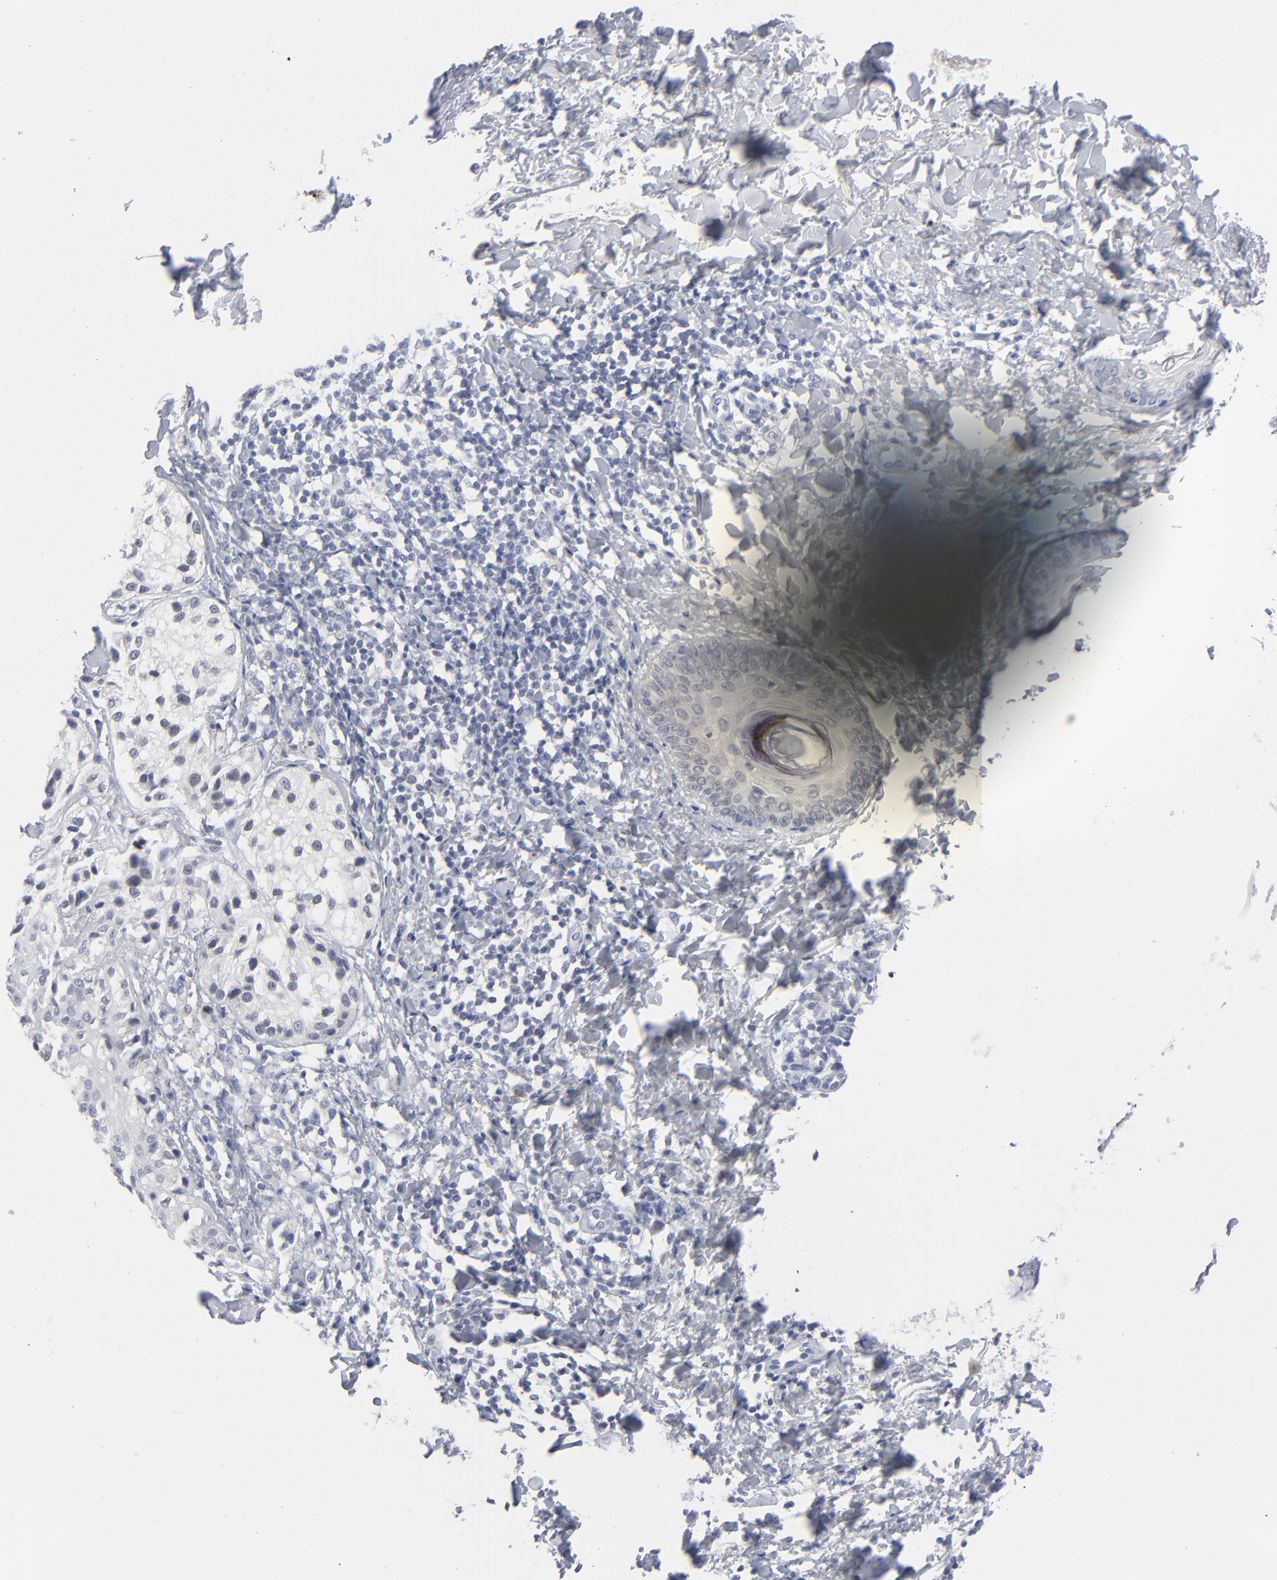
{"staining": {"intensity": "negative", "quantity": "none", "location": "none"}, "tissue": "melanoma", "cell_type": "Tumor cells", "image_type": "cancer", "snomed": [{"axis": "morphology", "description": "Malignant melanoma, NOS"}, {"axis": "topography", "description": "Skin"}], "caption": "DAB immunohistochemical staining of malignant melanoma reveals no significant positivity in tumor cells.", "gene": "NUP88", "patient": {"sex": "male", "age": 23}}